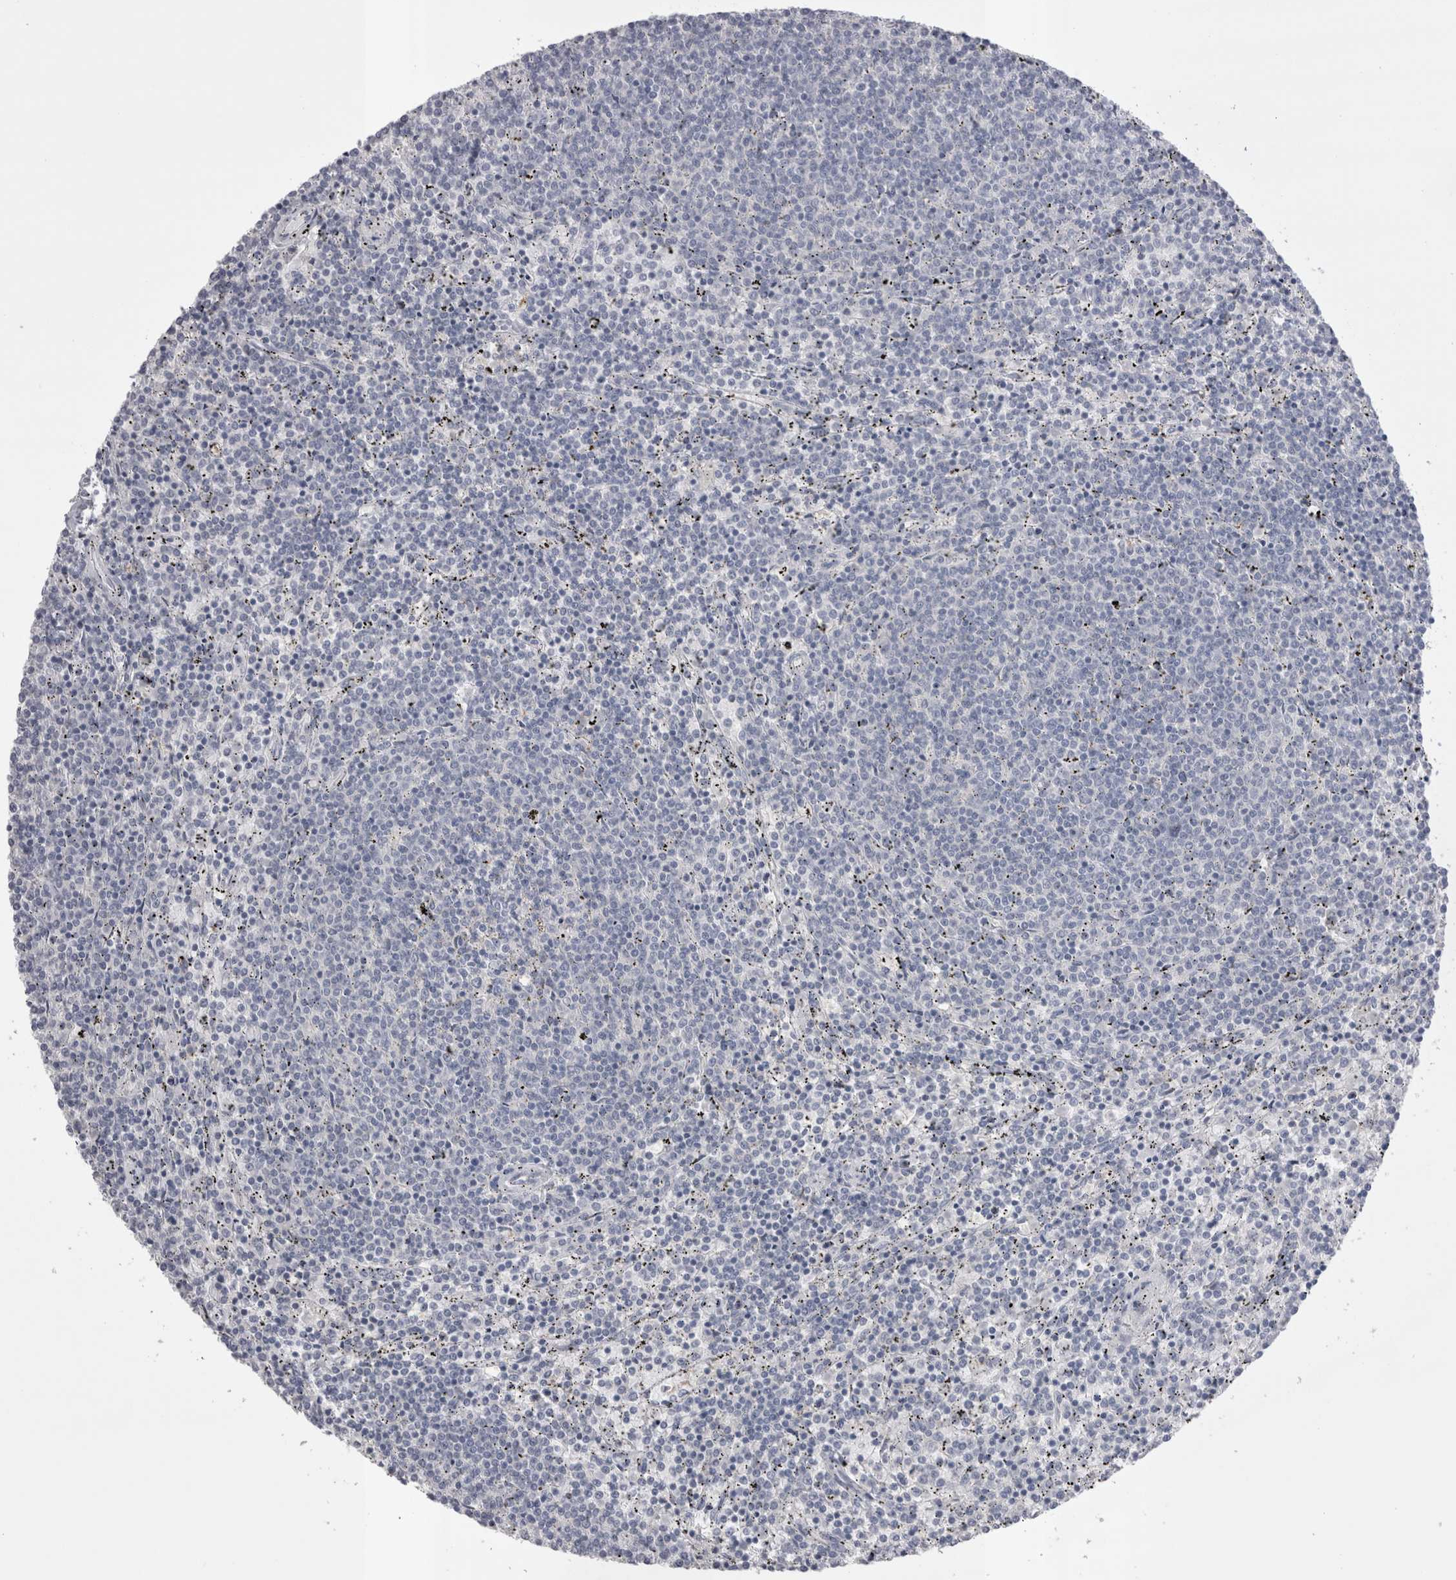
{"staining": {"intensity": "negative", "quantity": "none", "location": "none"}, "tissue": "lymphoma", "cell_type": "Tumor cells", "image_type": "cancer", "snomed": [{"axis": "morphology", "description": "Malignant lymphoma, non-Hodgkin's type, Low grade"}, {"axis": "topography", "description": "Spleen"}], "caption": "Immunohistochemistry image of neoplastic tissue: human lymphoma stained with DAB (3,3'-diaminobenzidine) shows no significant protein positivity in tumor cells.", "gene": "SUCNR1", "patient": {"sex": "female", "age": 50}}